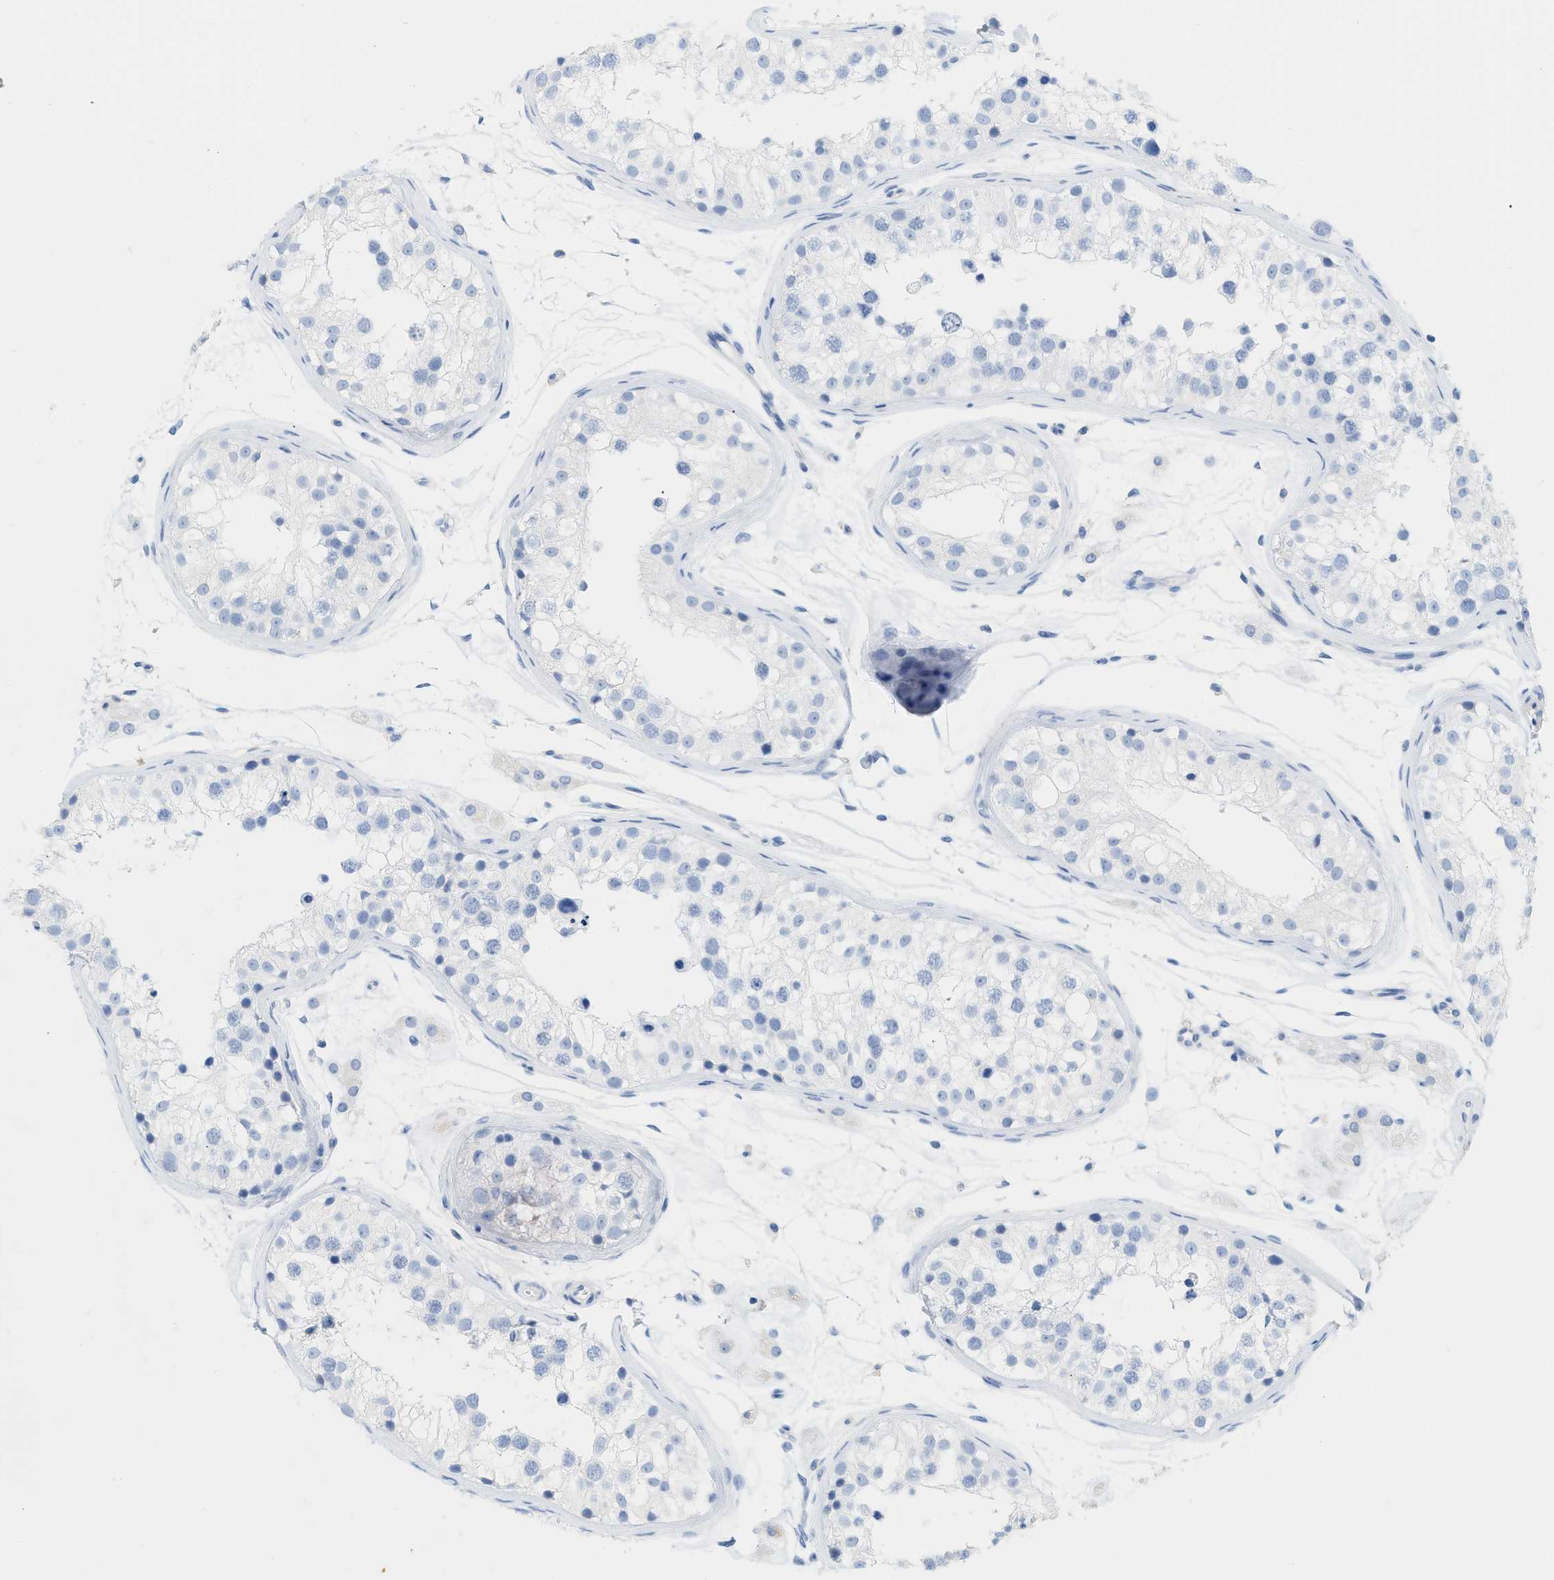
{"staining": {"intensity": "negative", "quantity": "none", "location": "none"}, "tissue": "testis", "cell_type": "Cells in seminiferous ducts", "image_type": "normal", "snomed": [{"axis": "morphology", "description": "Normal tissue, NOS"}, {"axis": "morphology", "description": "Adenocarcinoma, metastatic, NOS"}, {"axis": "topography", "description": "Testis"}], "caption": "An image of testis stained for a protein exhibits no brown staining in cells in seminiferous ducts. (DAB IHC visualized using brightfield microscopy, high magnification).", "gene": "PAPPA", "patient": {"sex": "male", "age": 26}}